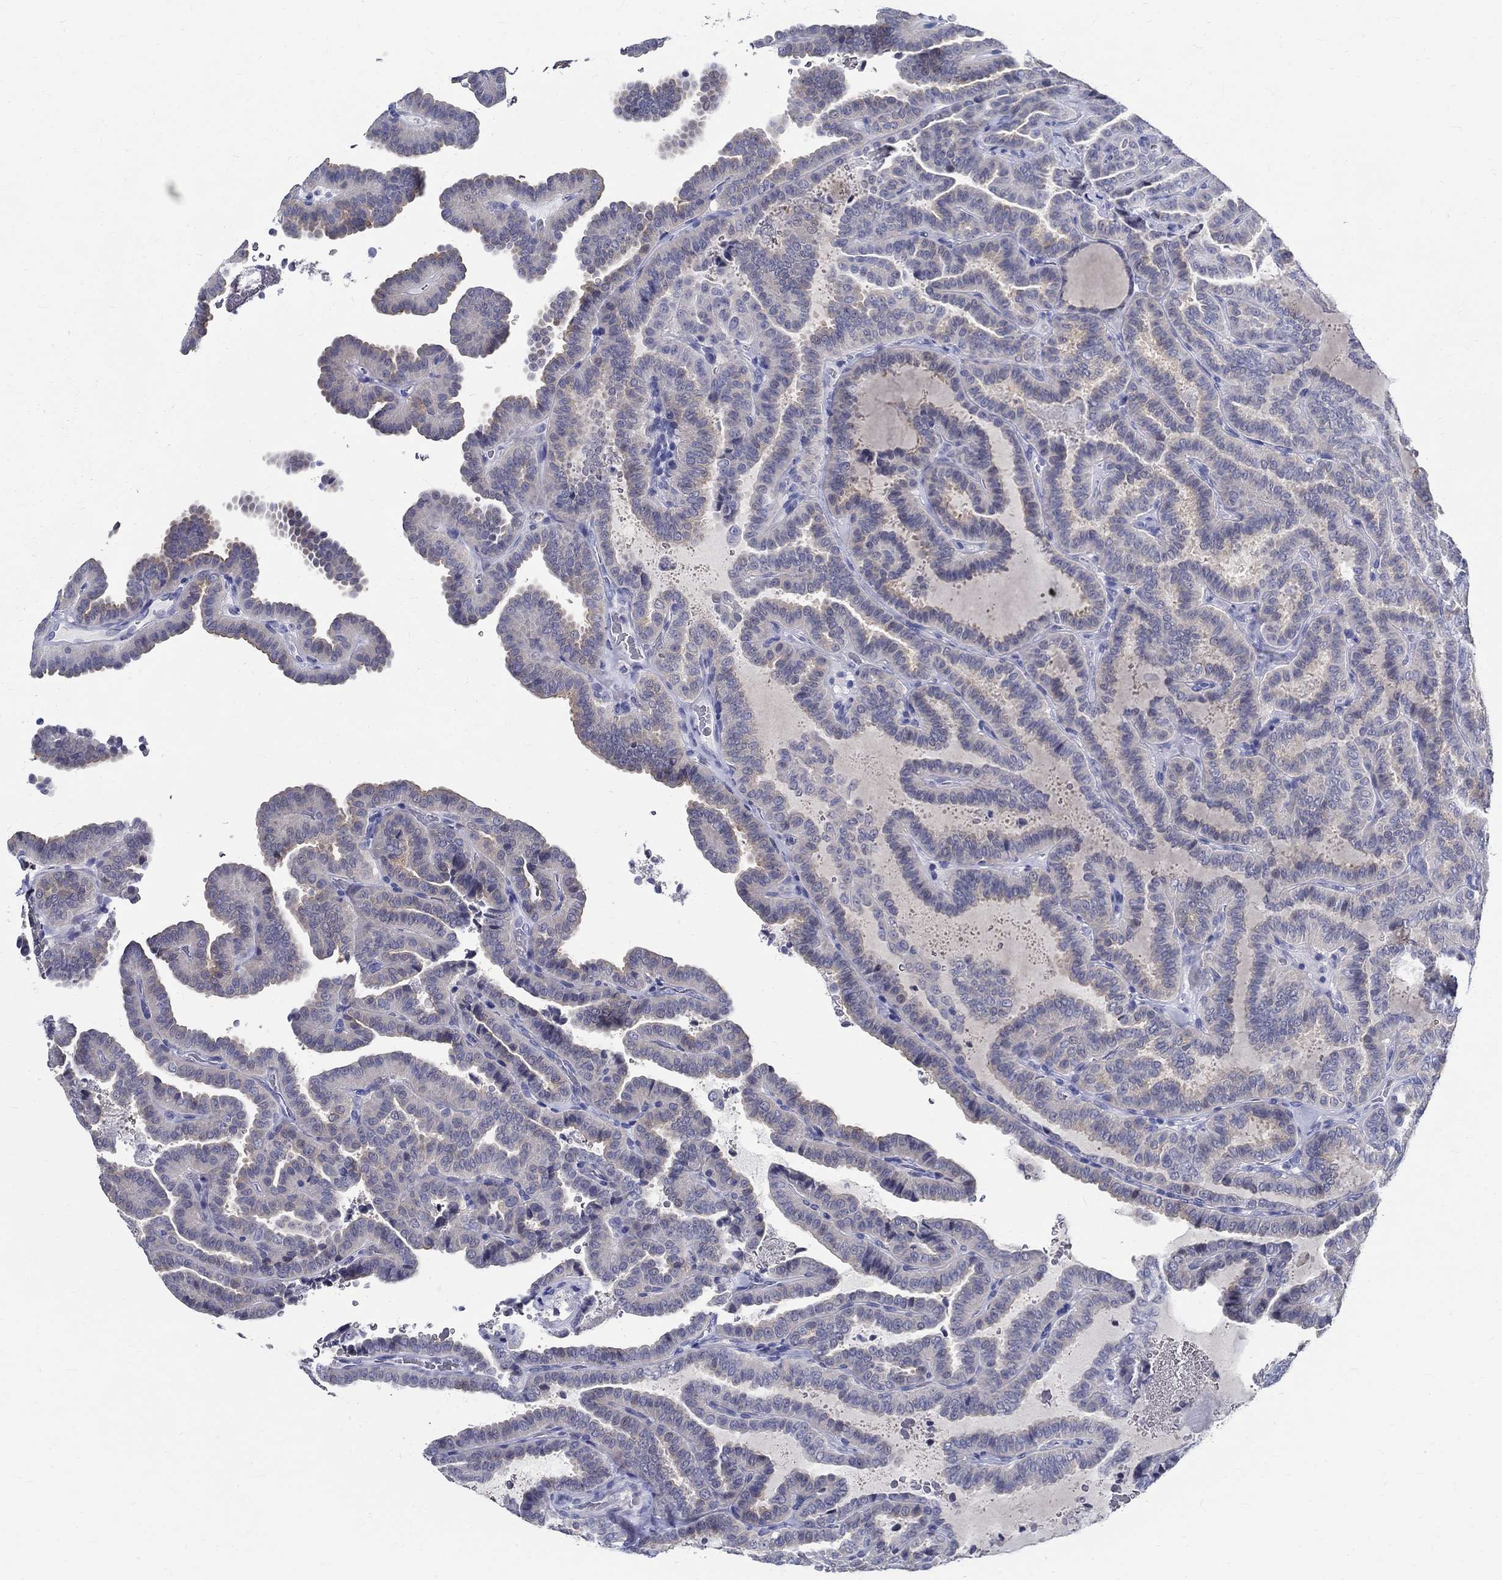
{"staining": {"intensity": "weak", "quantity": "<25%", "location": "cytoplasmic/membranous"}, "tissue": "thyroid cancer", "cell_type": "Tumor cells", "image_type": "cancer", "snomed": [{"axis": "morphology", "description": "Papillary adenocarcinoma, NOS"}, {"axis": "topography", "description": "Thyroid gland"}], "caption": "This micrograph is of thyroid cancer (papillary adenocarcinoma) stained with immunohistochemistry (IHC) to label a protein in brown with the nuclei are counter-stained blue. There is no staining in tumor cells. The staining is performed using DAB (3,3'-diaminobenzidine) brown chromogen with nuclei counter-stained in using hematoxylin.", "gene": "BSPRY", "patient": {"sex": "female", "age": 39}}